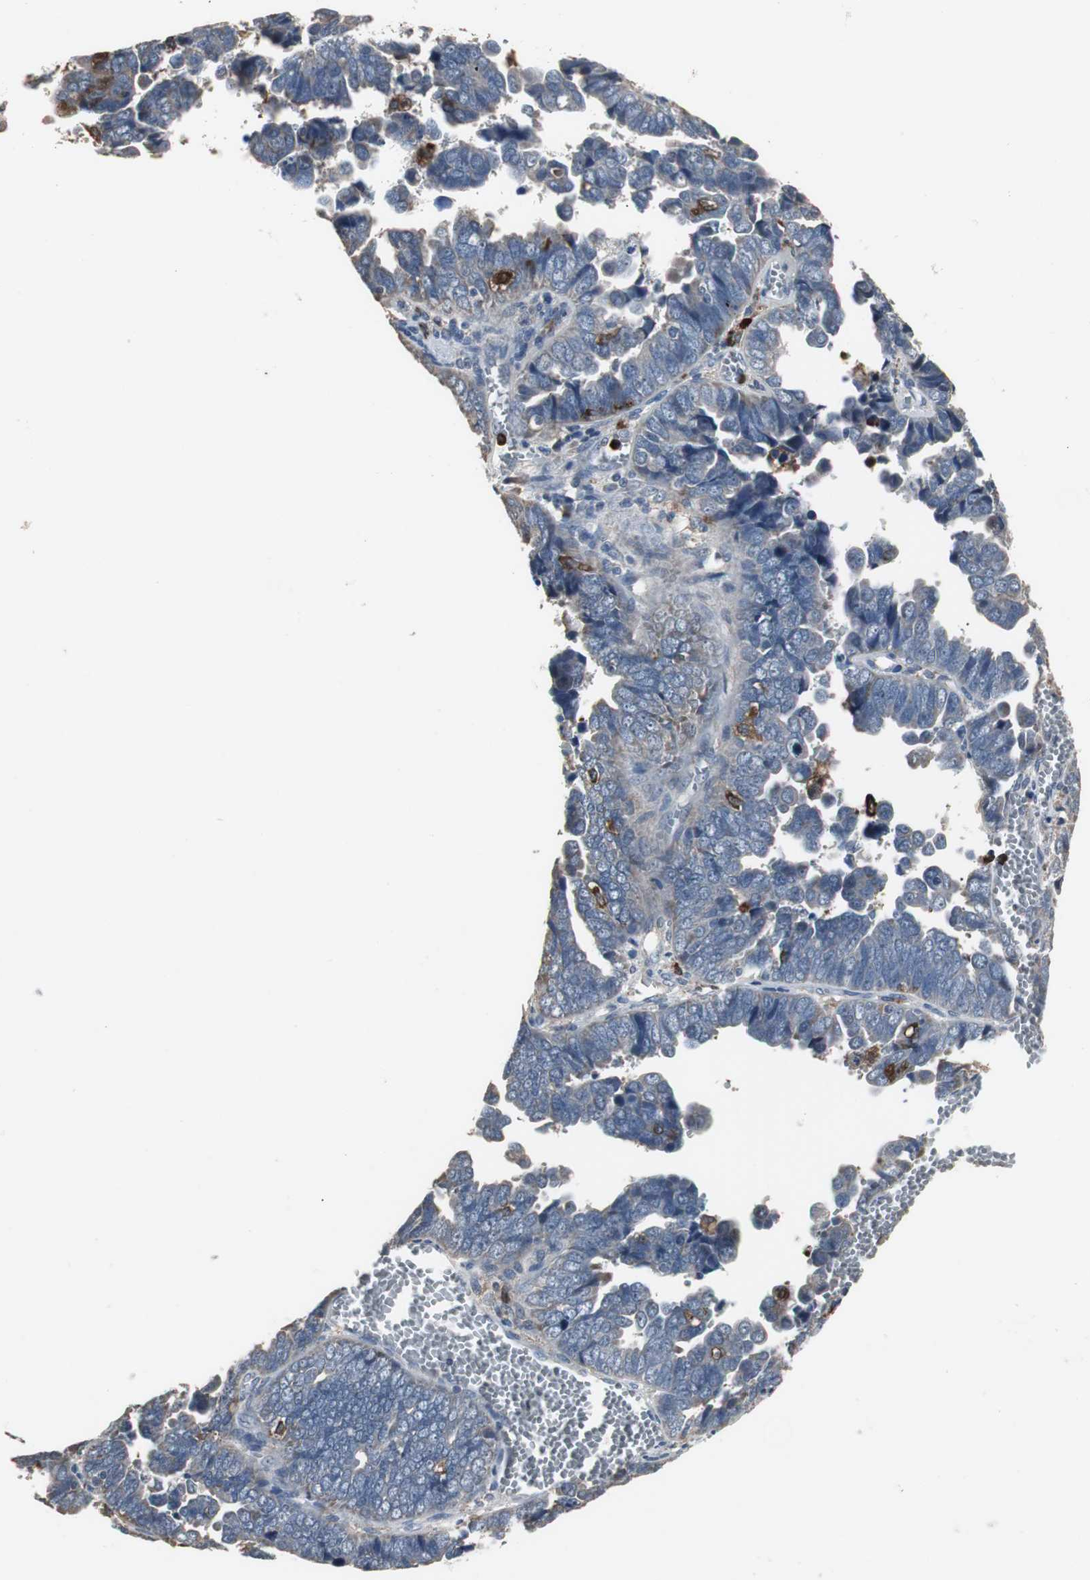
{"staining": {"intensity": "negative", "quantity": "none", "location": "none"}, "tissue": "endometrial cancer", "cell_type": "Tumor cells", "image_type": "cancer", "snomed": [{"axis": "morphology", "description": "Adenocarcinoma, NOS"}, {"axis": "topography", "description": "Endometrium"}], "caption": "High magnification brightfield microscopy of endometrial adenocarcinoma stained with DAB (3,3'-diaminobenzidine) (brown) and counterstained with hematoxylin (blue): tumor cells show no significant positivity.", "gene": "NCF2", "patient": {"sex": "female", "age": 75}}